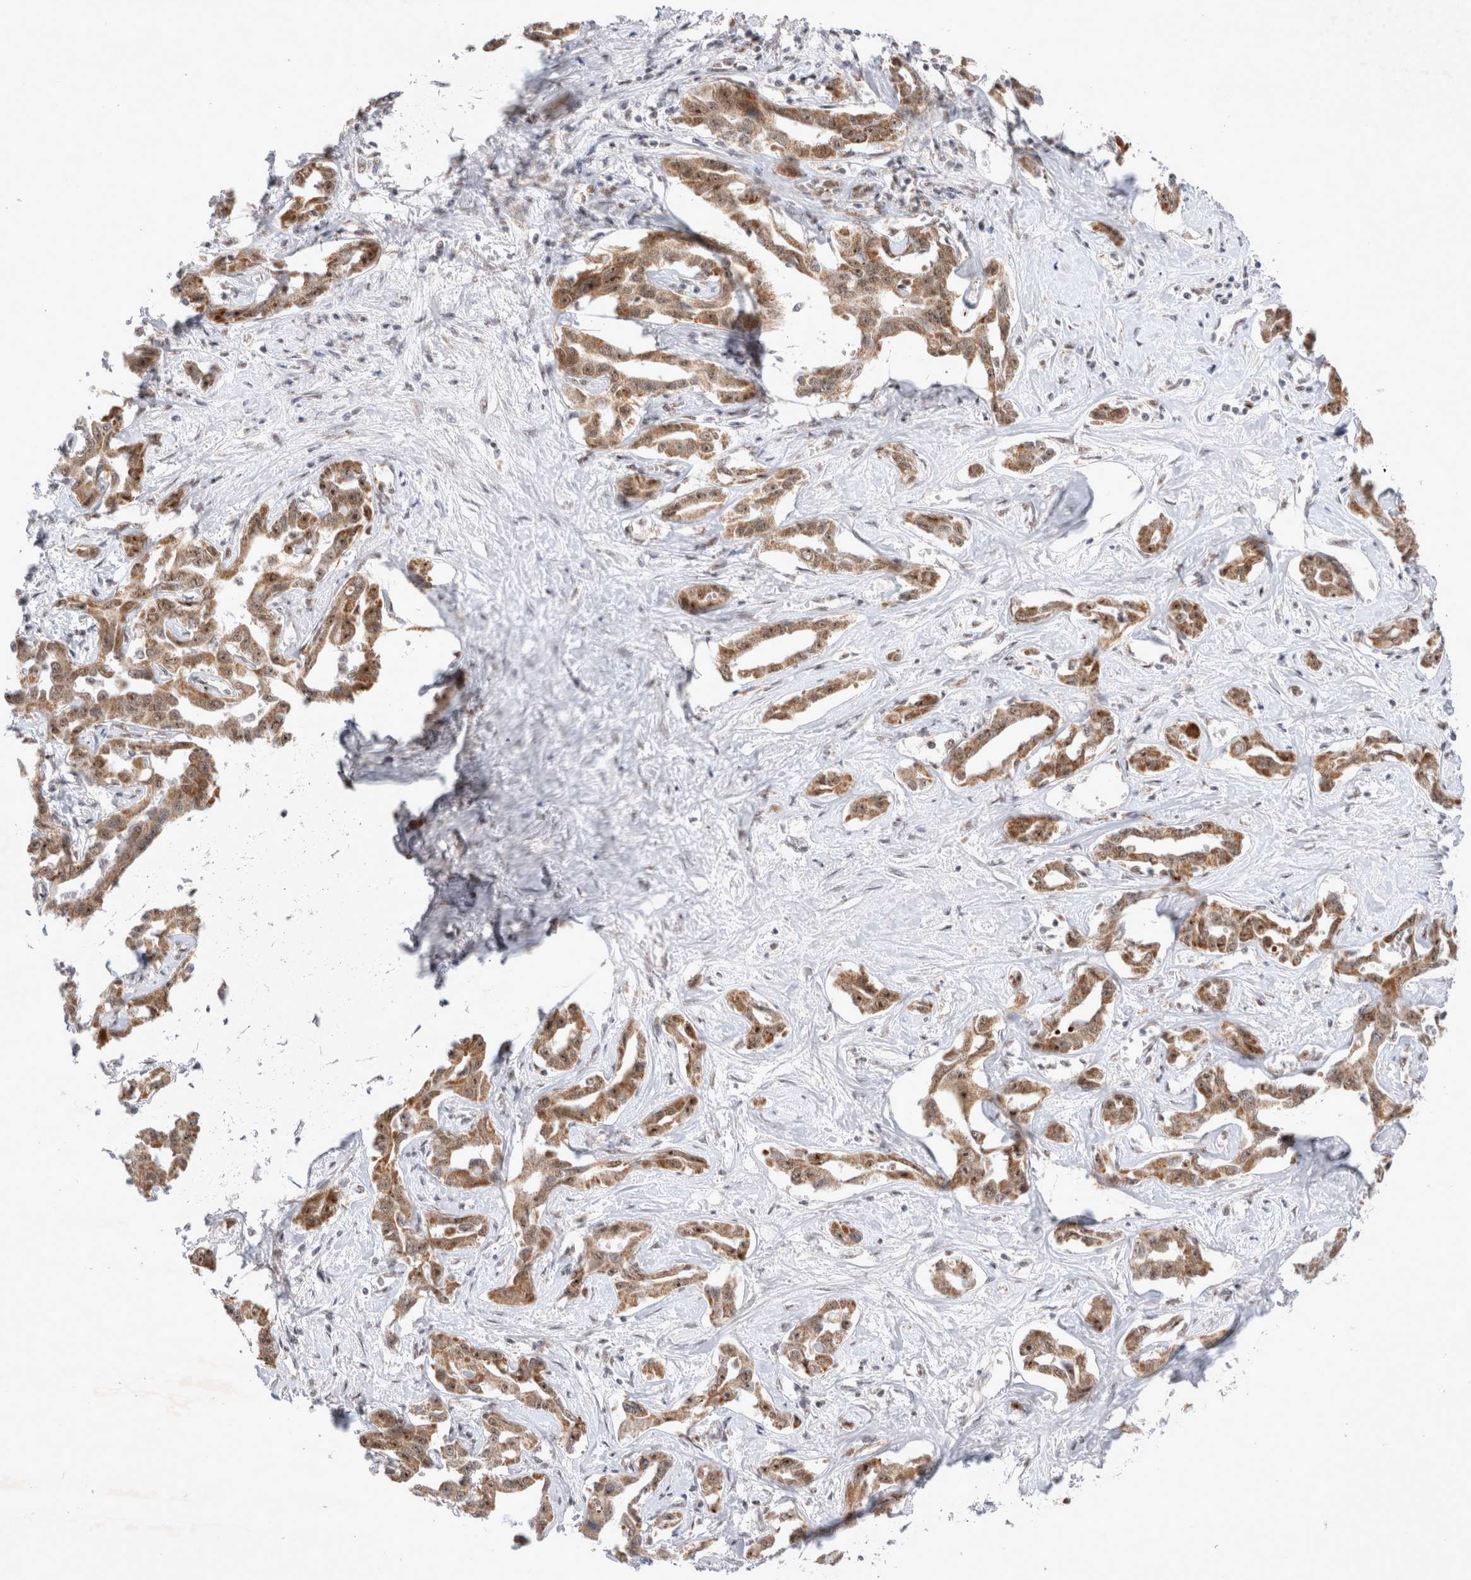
{"staining": {"intensity": "moderate", "quantity": ">75%", "location": "cytoplasmic/membranous,nuclear"}, "tissue": "liver cancer", "cell_type": "Tumor cells", "image_type": "cancer", "snomed": [{"axis": "morphology", "description": "Cholangiocarcinoma"}, {"axis": "topography", "description": "Liver"}], "caption": "Tumor cells reveal moderate cytoplasmic/membranous and nuclear staining in about >75% of cells in cholangiocarcinoma (liver).", "gene": "MRPL37", "patient": {"sex": "male", "age": 59}}